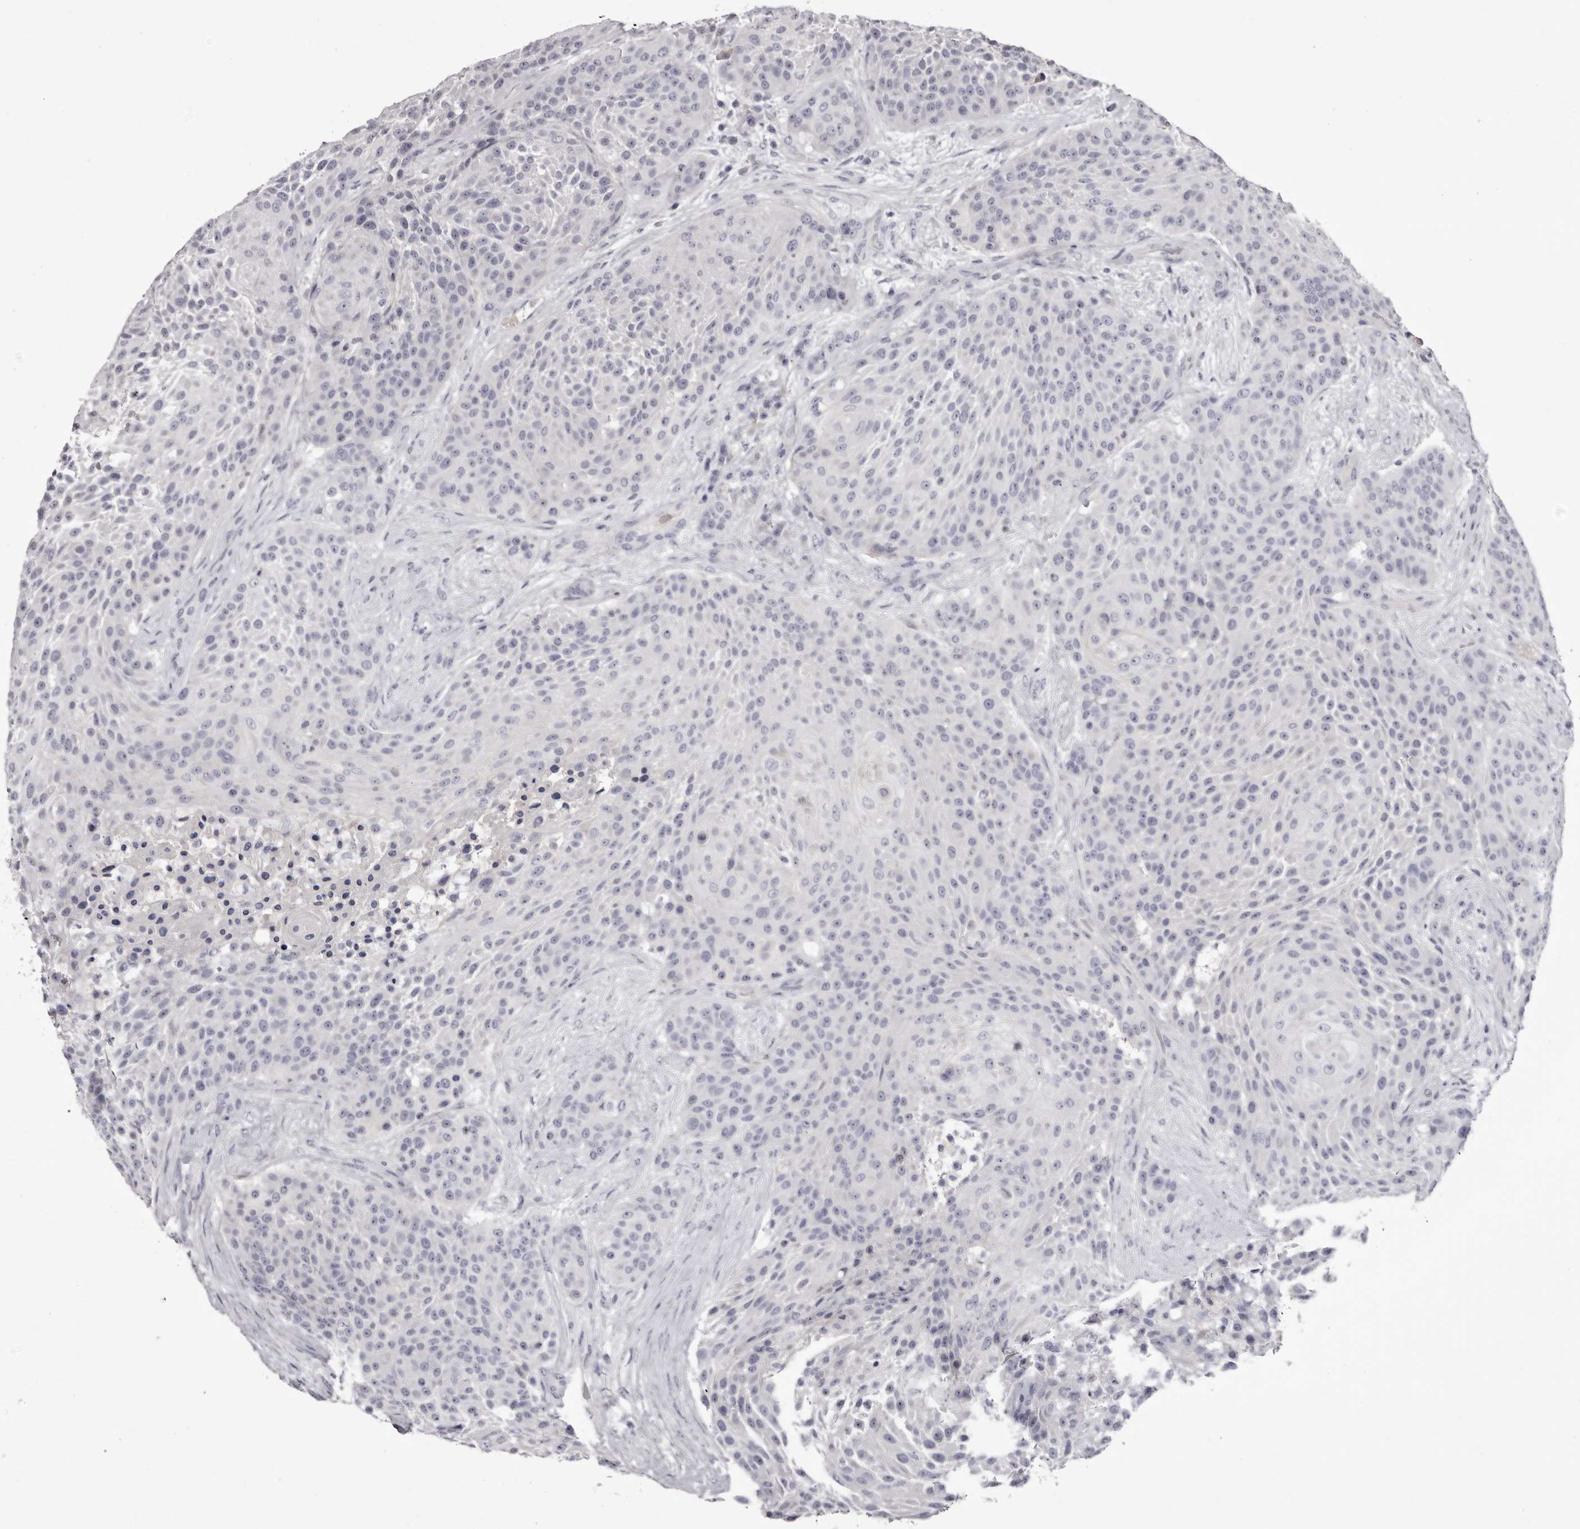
{"staining": {"intensity": "negative", "quantity": "none", "location": "none"}, "tissue": "urothelial cancer", "cell_type": "Tumor cells", "image_type": "cancer", "snomed": [{"axis": "morphology", "description": "Urothelial carcinoma, High grade"}, {"axis": "topography", "description": "Urinary bladder"}], "caption": "An immunohistochemistry photomicrograph of urothelial cancer is shown. There is no staining in tumor cells of urothelial cancer. Nuclei are stained in blue.", "gene": "CA6", "patient": {"sex": "female", "age": 63}}